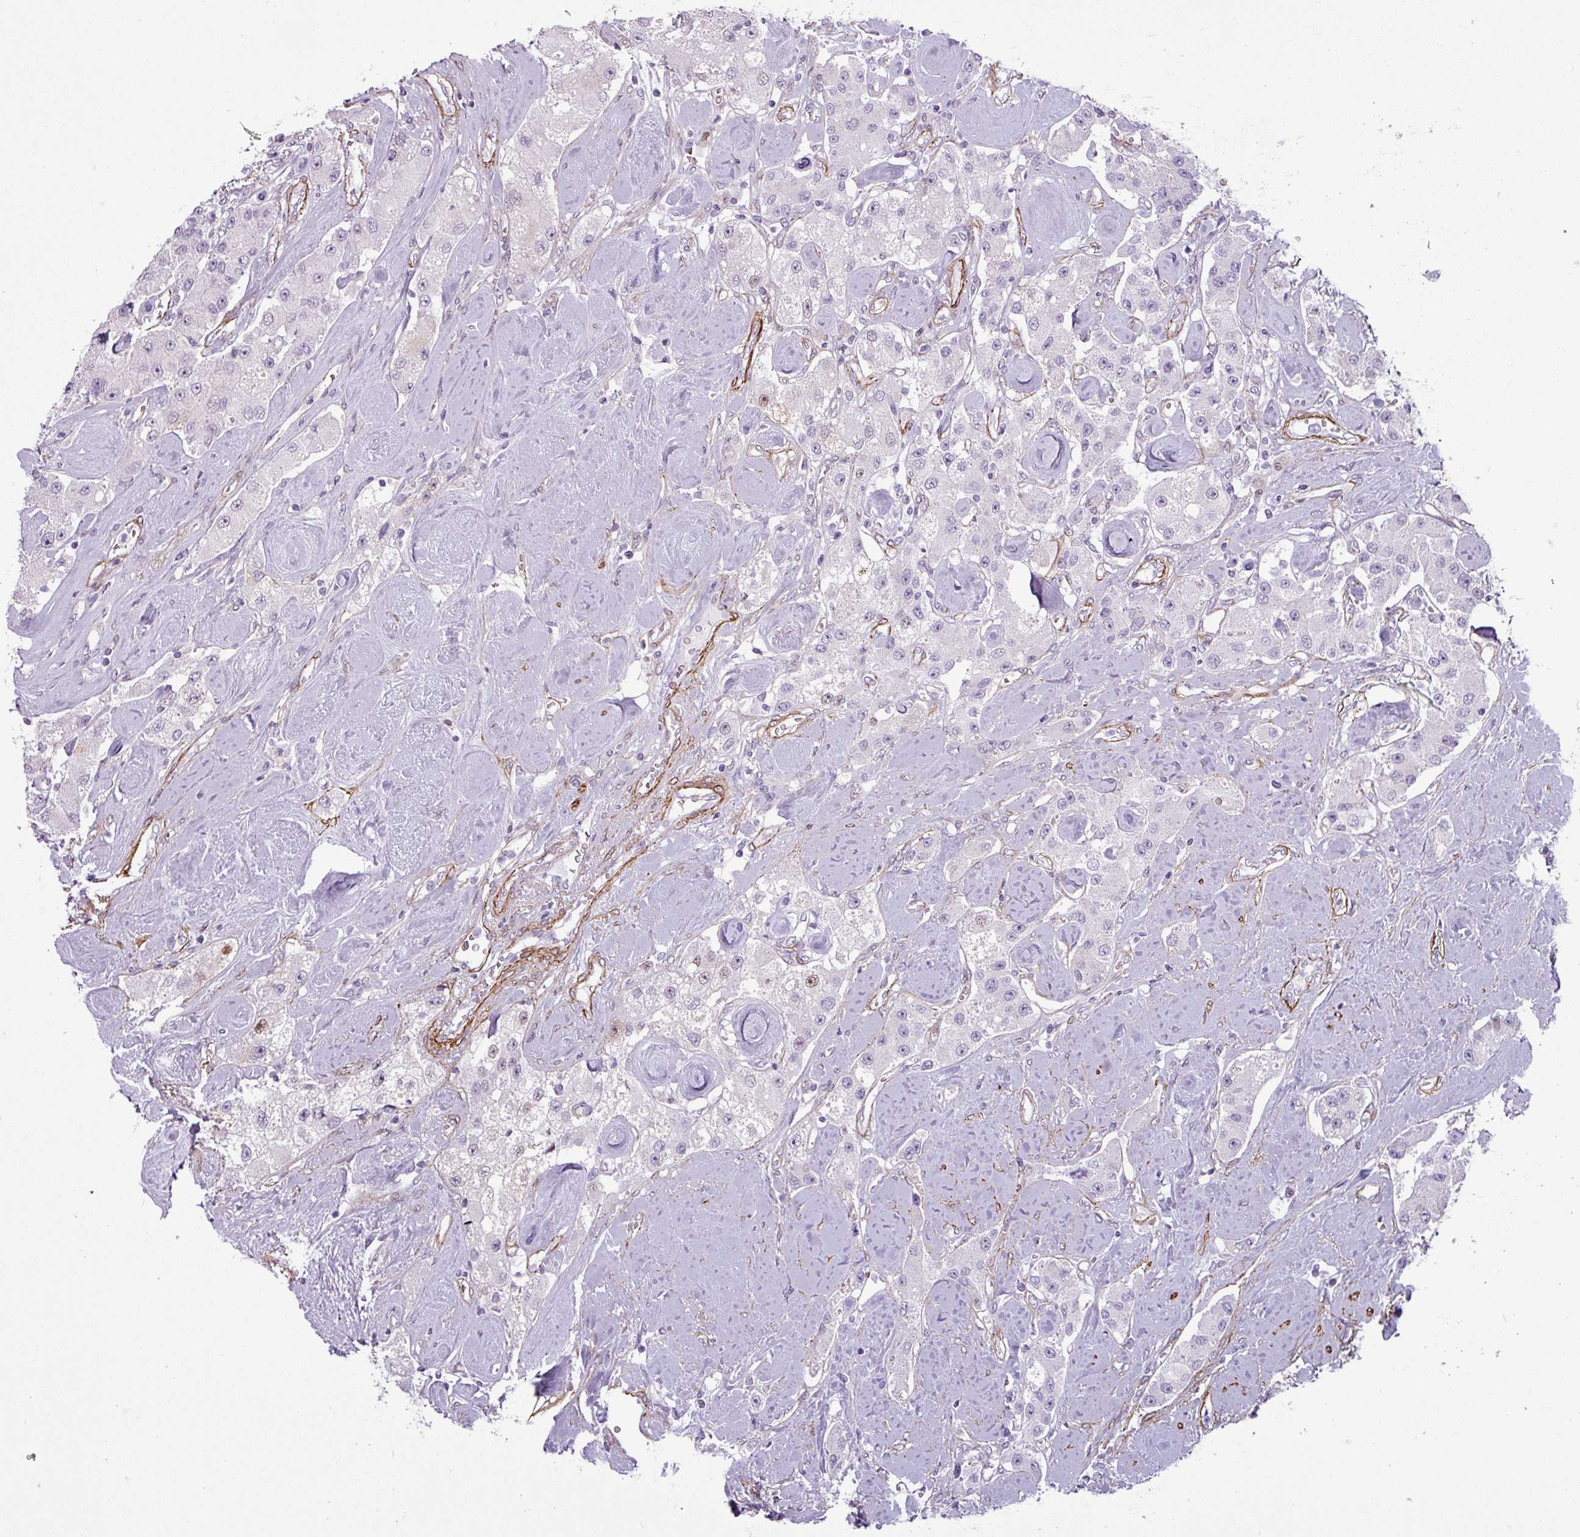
{"staining": {"intensity": "negative", "quantity": "none", "location": "none"}, "tissue": "carcinoid", "cell_type": "Tumor cells", "image_type": "cancer", "snomed": [{"axis": "morphology", "description": "Carcinoid, malignant, NOS"}, {"axis": "topography", "description": "Pancreas"}], "caption": "Protein analysis of carcinoid exhibits no significant positivity in tumor cells.", "gene": "ATP10A", "patient": {"sex": "male", "age": 41}}